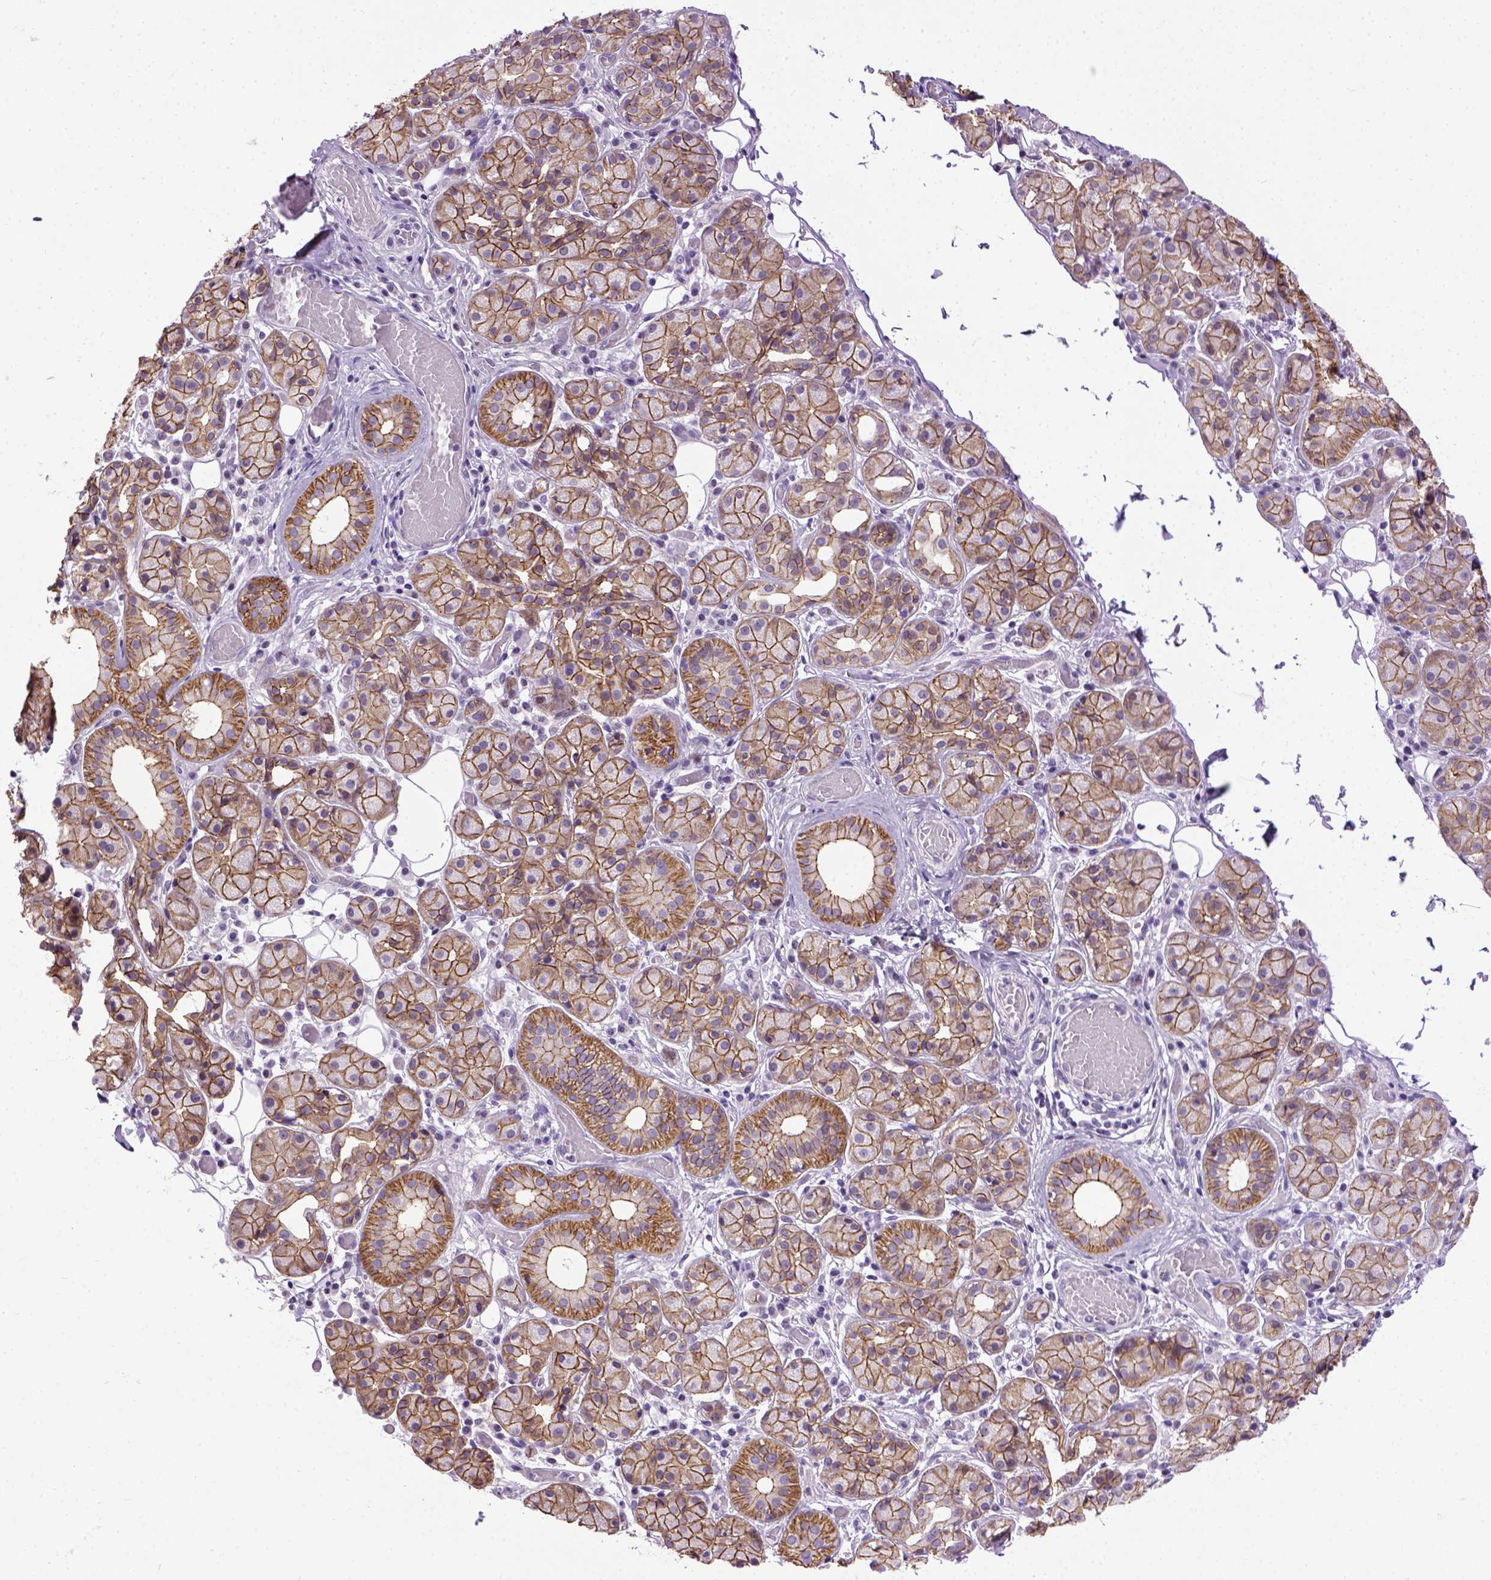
{"staining": {"intensity": "moderate", "quantity": ">75%", "location": "cytoplasmic/membranous"}, "tissue": "salivary gland", "cell_type": "Glandular cells", "image_type": "normal", "snomed": [{"axis": "morphology", "description": "Normal tissue, NOS"}, {"axis": "topography", "description": "Salivary gland"}, {"axis": "topography", "description": "Peripheral nerve tissue"}], "caption": "Protein expression analysis of normal salivary gland displays moderate cytoplasmic/membranous expression in about >75% of glandular cells.", "gene": "CDH1", "patient": {"sex": "male", "age": 71}}